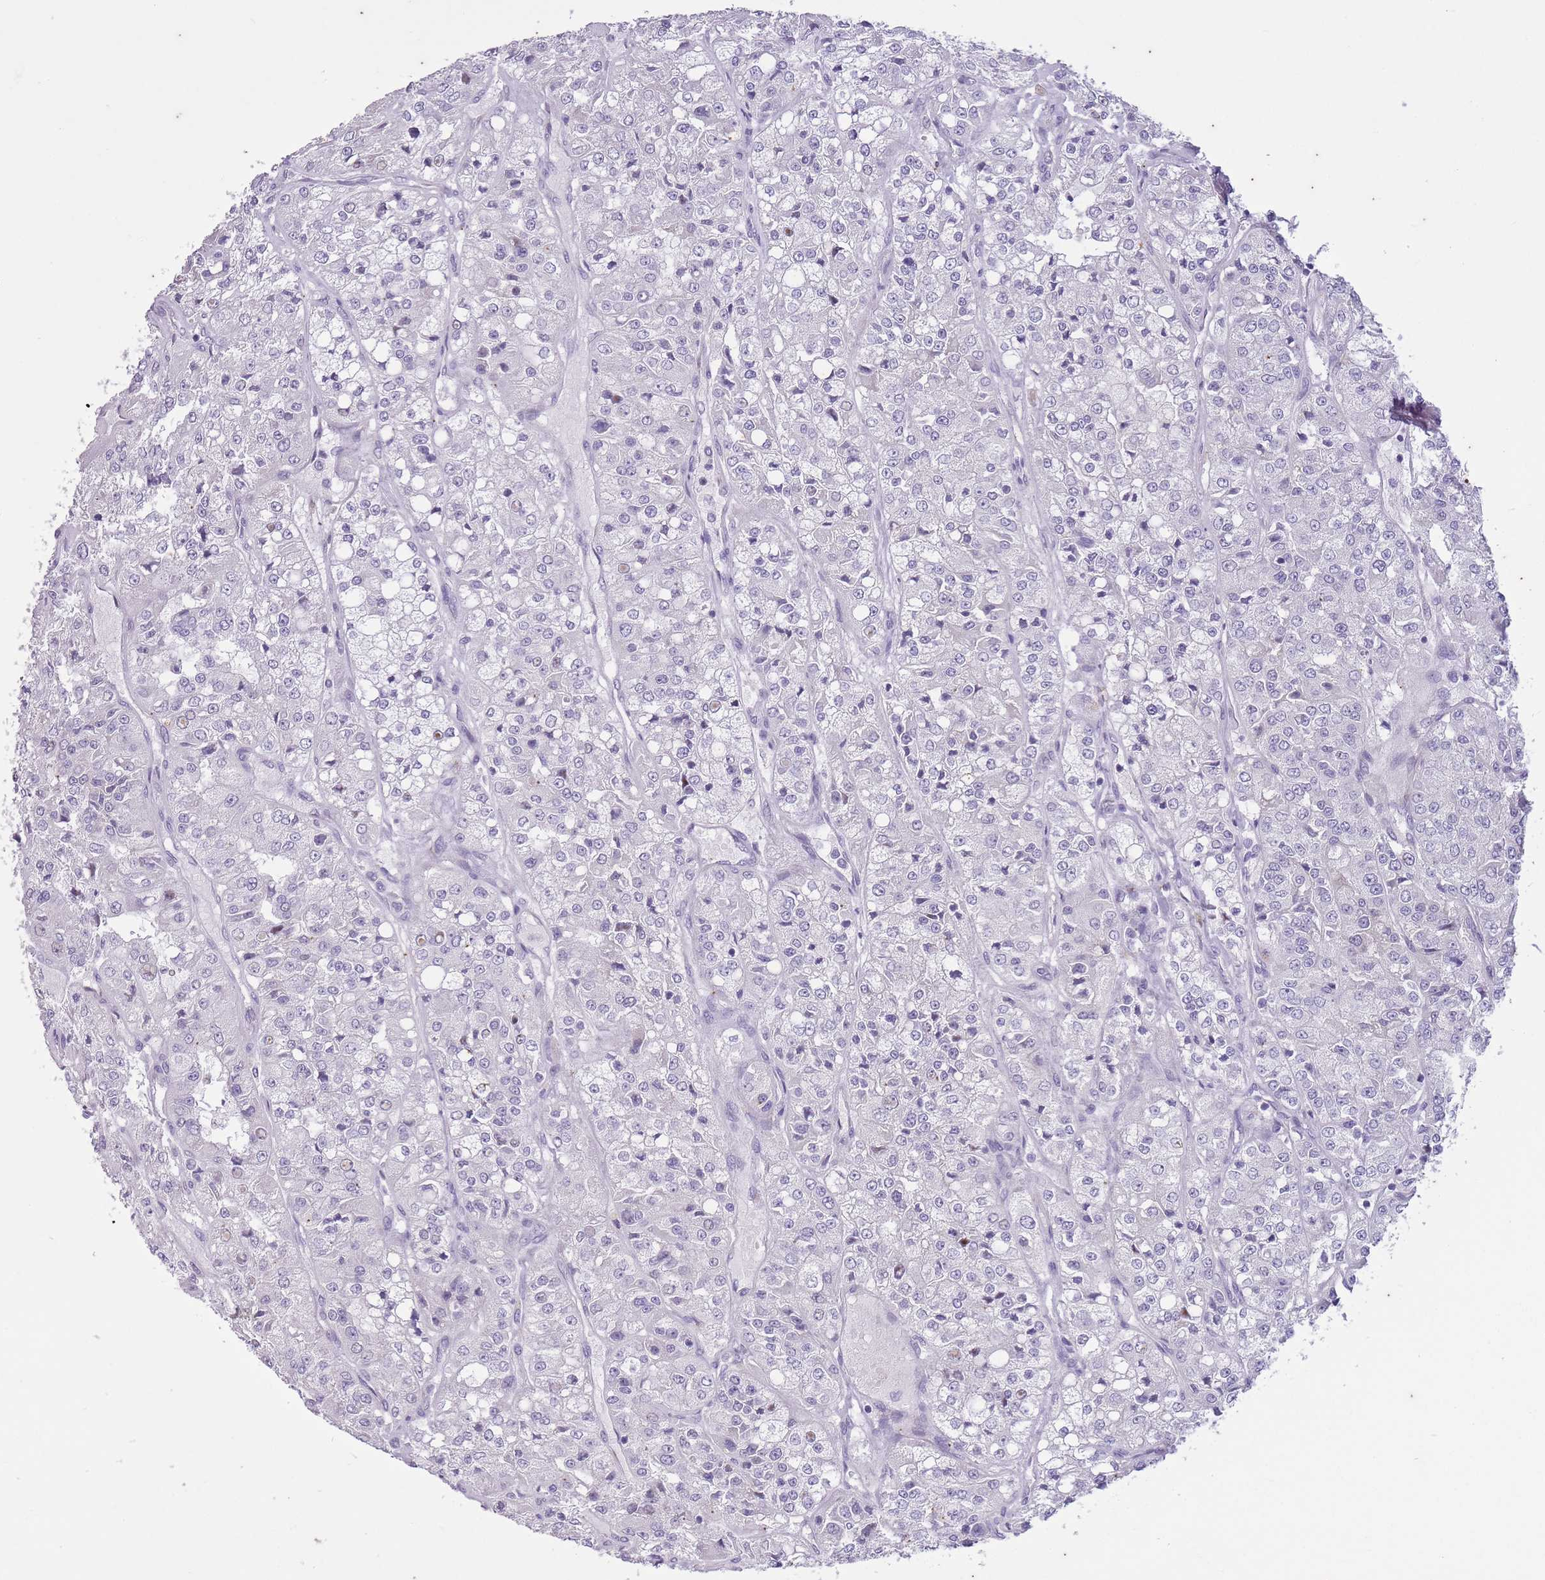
{"staining": {"intensity": "negative", "quantity": "none", "location": "none"}, "tissue": "renal cancer", "cell_type": "Tumor cells", "image_type": "cancer", "snomed": [{"axis": "morphology", "description": "Adenocarcinoma, NOS"}, {"axis": "topography", "description": "Kidney"}], "caption": "The photomicrograph reveals no significant staining in tumor cells of renal cancer (adenocarcinoma). The staining is performed using DAB brown chromogen with nuclei counter-stained in using hematoxylin.", "gene": "CNTNAP3", "patient": {"sex": "female", "age": 63}}